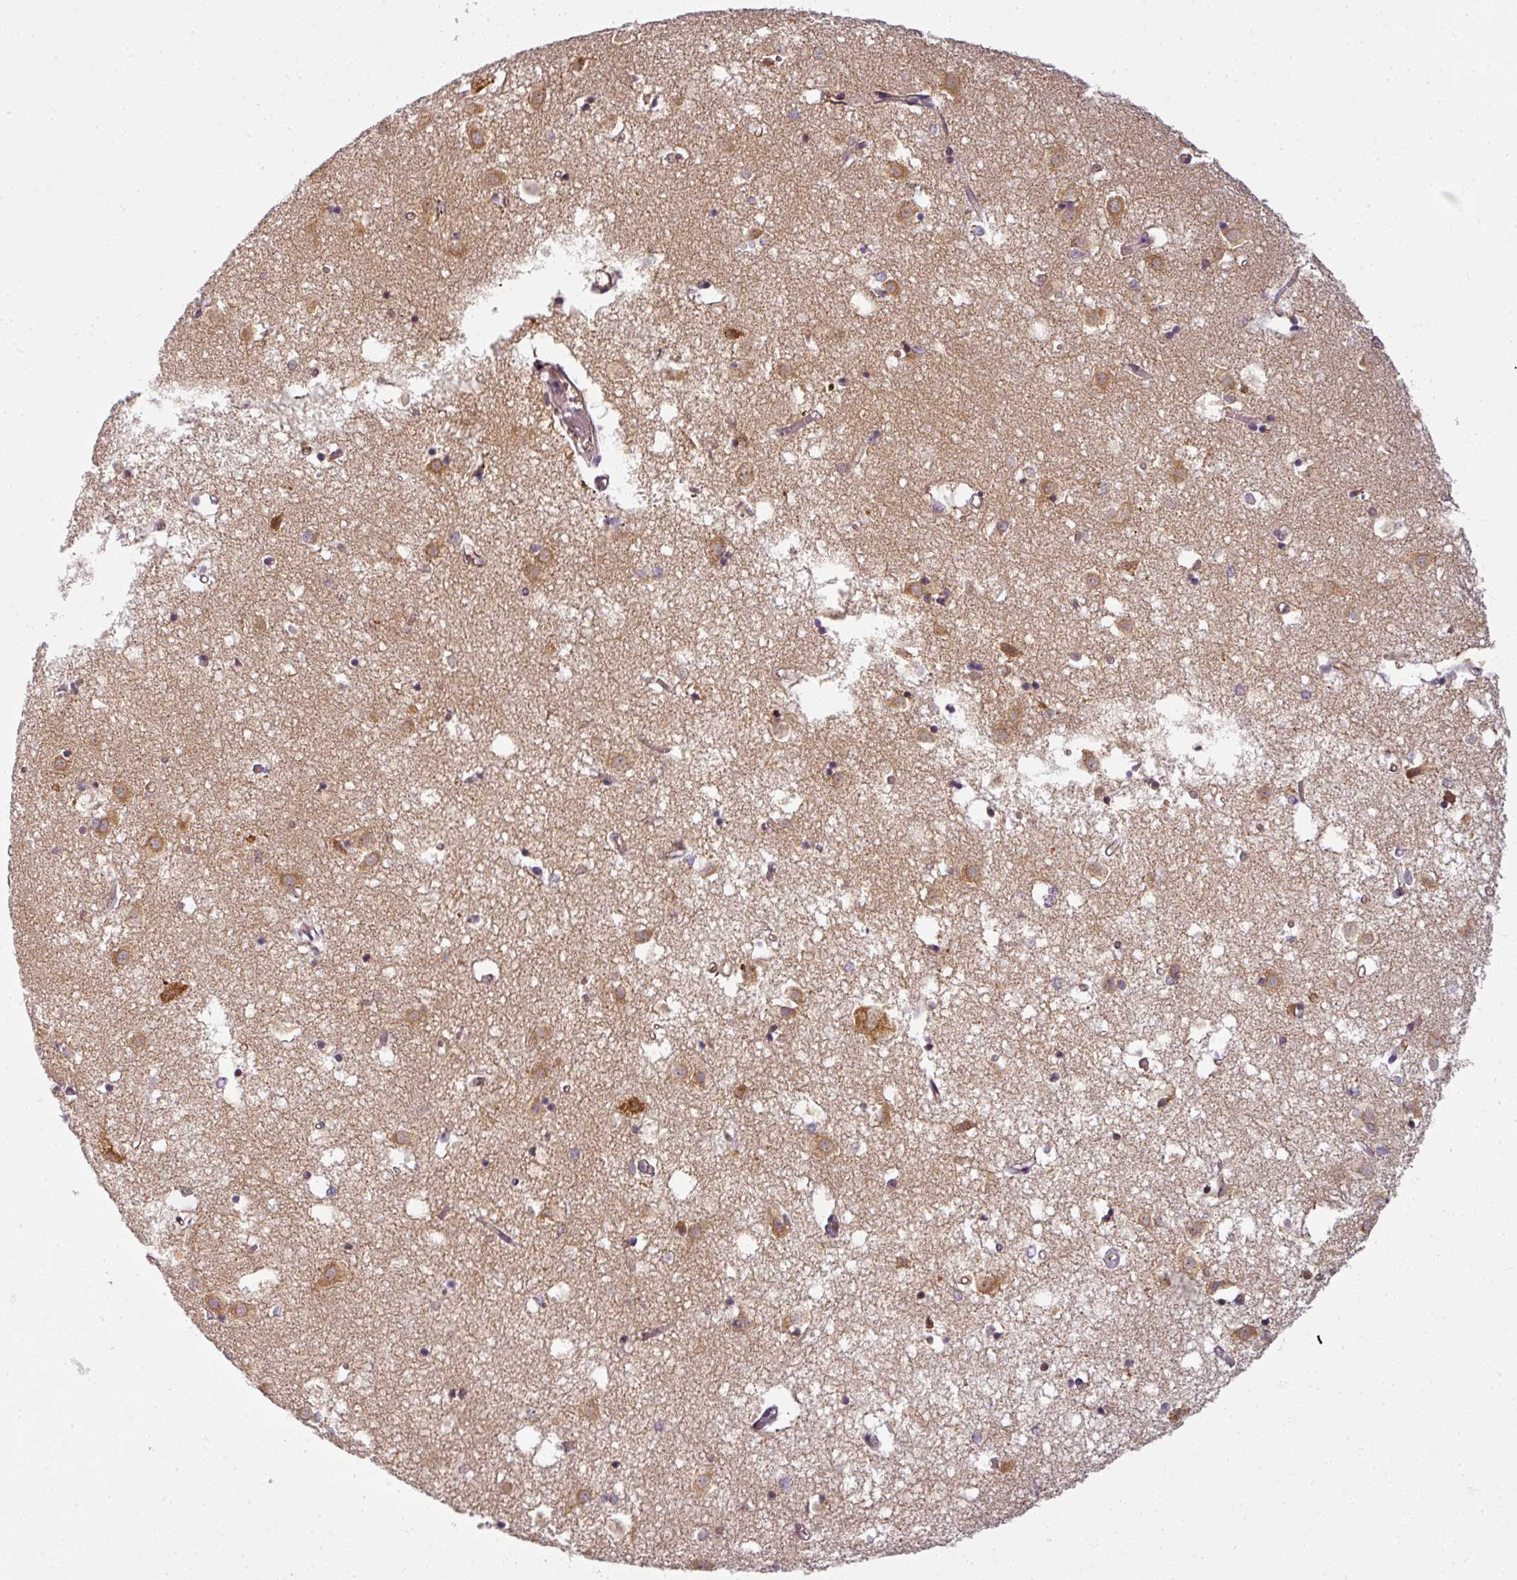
{"staining": {"intensity": "negative", "quantity": "none", "location": "none"}, "tissue": "caudate", "cell_type": "Glial cells", "image_type": "normal", "snomed": [{"axis": "morphology", "description": "Normal tissue, NOS"}, {"axis": "topography", "description": "Lateral ventricle wall"}], "caption": "Immunohistochemistry of normal caudate shows no staining in glial cells. (Brightfield microscopy of DAB (3,3'-diaminobenzidine) IHC at high magnification).", "gene": "AGPAT4", "patient": {"sex": "male", "age": 70}}